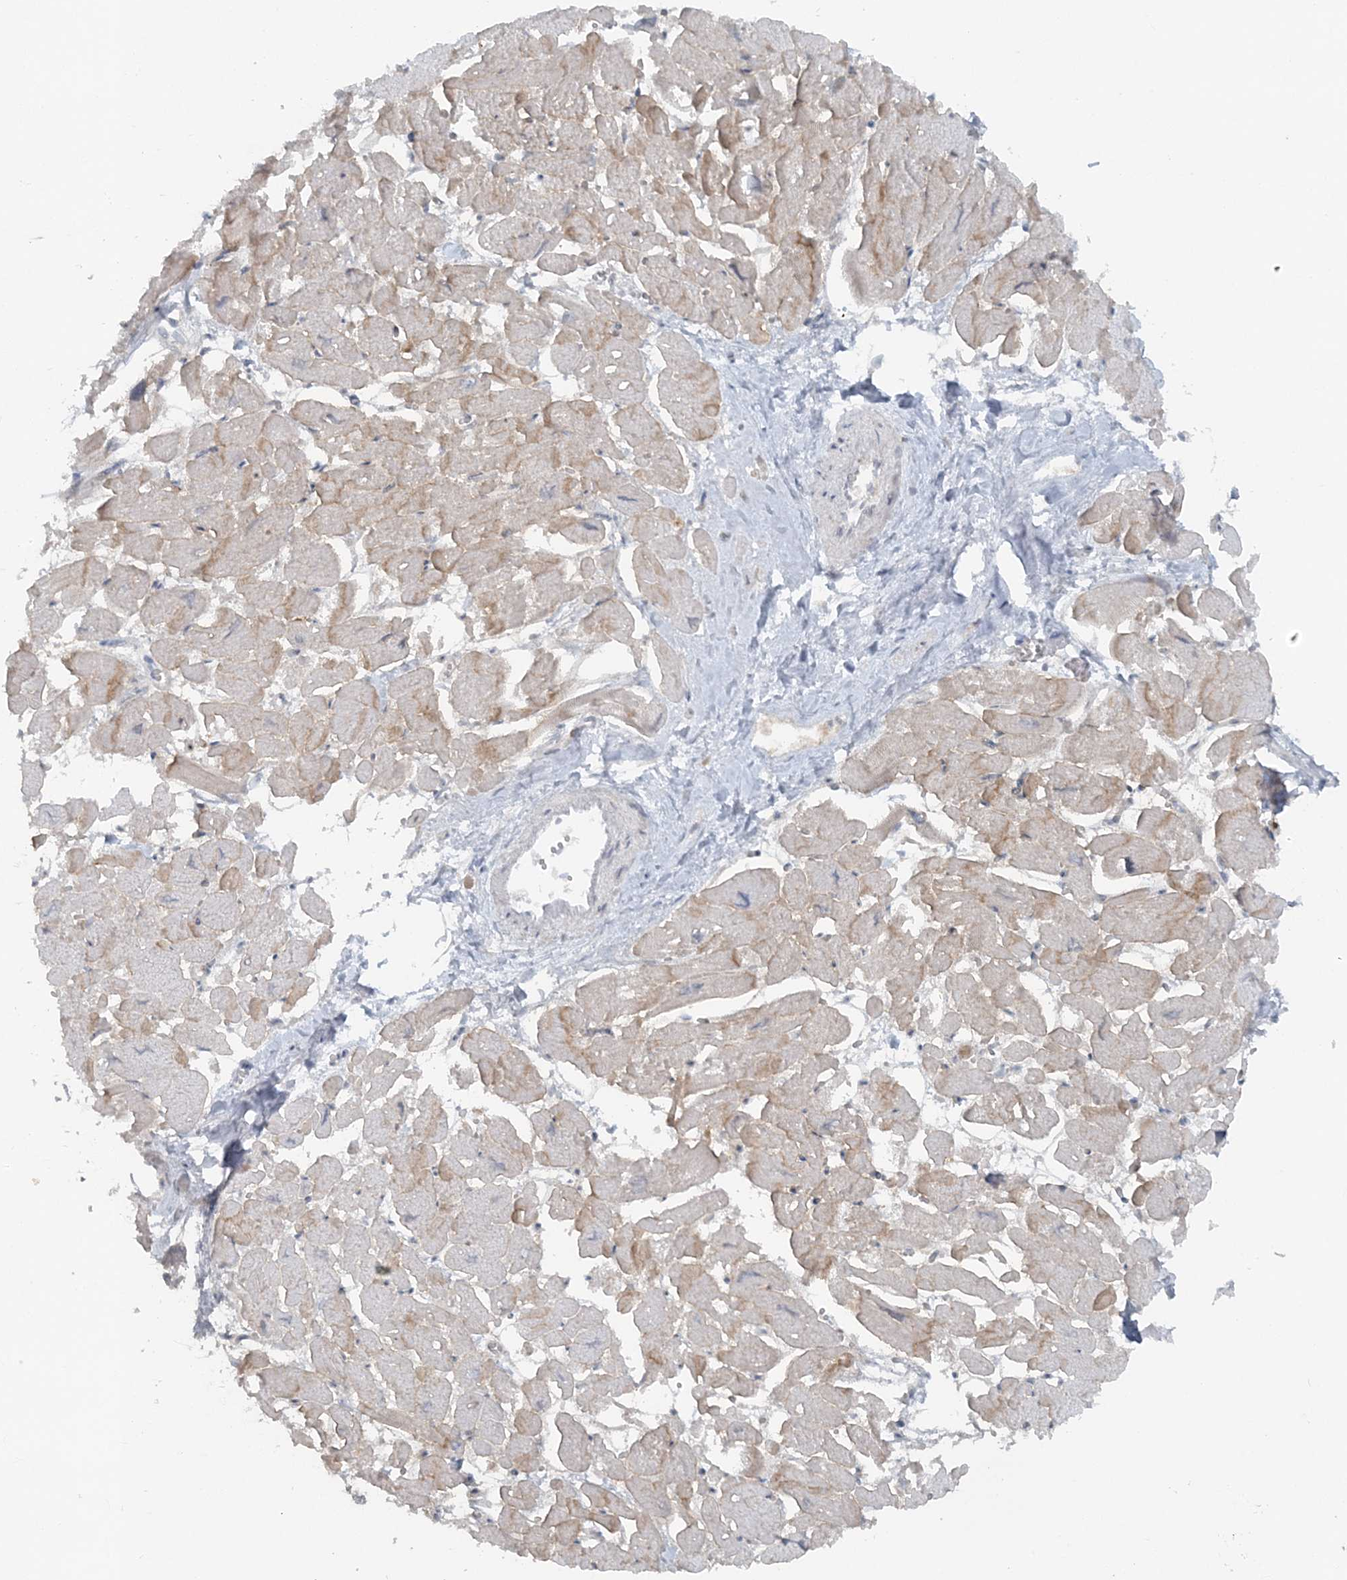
{"staining": {"intensity": "weak", "quantity": "<25%", "location": "cytoplasmic/membranous"}, "tissue": "heart muscle", "cell_type": "Cardiomyocytes", "image_type": "normal", "snomed": [{"axis": "morphology", "description": "Normal tissue, NOS"}, {"axis": "topography", "description": "Heart"}], "caption": "DAB (3,3'-diaminobenzidine) immunohistochemical staining of normal heart muscle exhibits no significant staining in cardiomyocytes.", "gene": "ATP11A", "patient": {"sex": "male", "age": 54}}